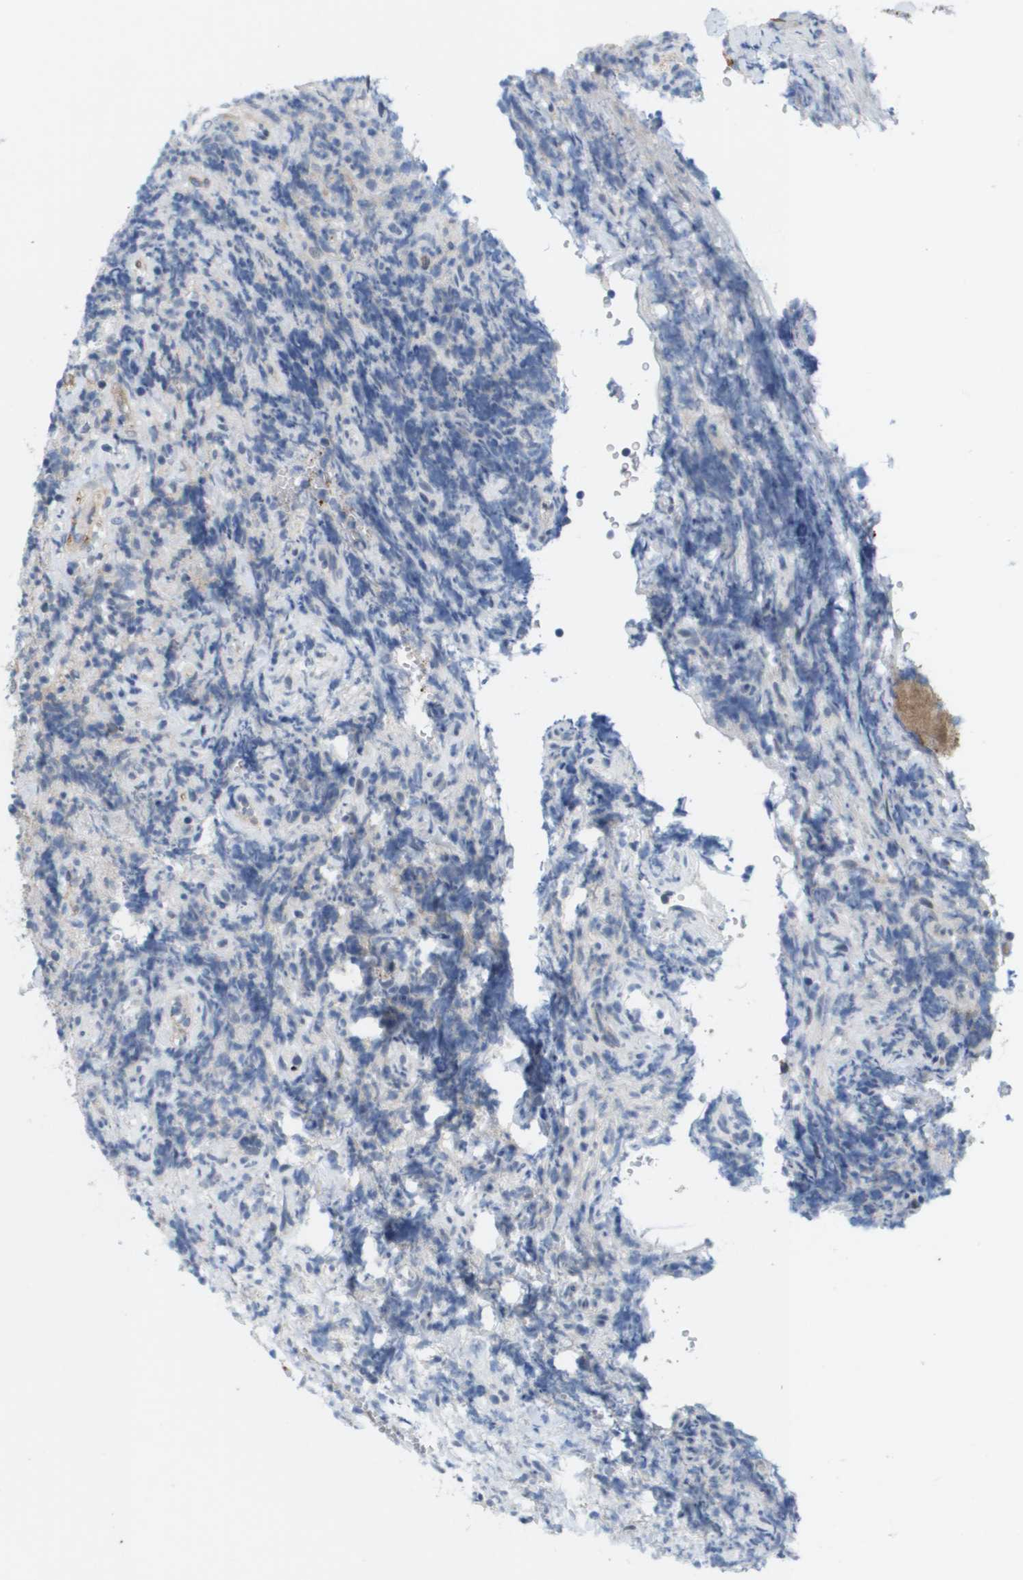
{"staining": {"intensity": "weak", "quantity": "<25%", "location": "cytoplasmic/membranous"}, "tissue": "lymphoma", "cell_type": "Tumor cells", "image_type": "cancer", "snomed": [{"axis": "morphology", "description": "Malignant lymphoma, non-Hodgkin's type, High grade"}, {"axis": "topography", "description": "Lymph node"}], "caption": "This is an IHC micrograph of human malignant lymphoma, non-Hodgkin's type (high-grade). There is no expression in tumor cells.", "gene": "MARCHF8", "patient": {"sex": "female", "age": 76}}